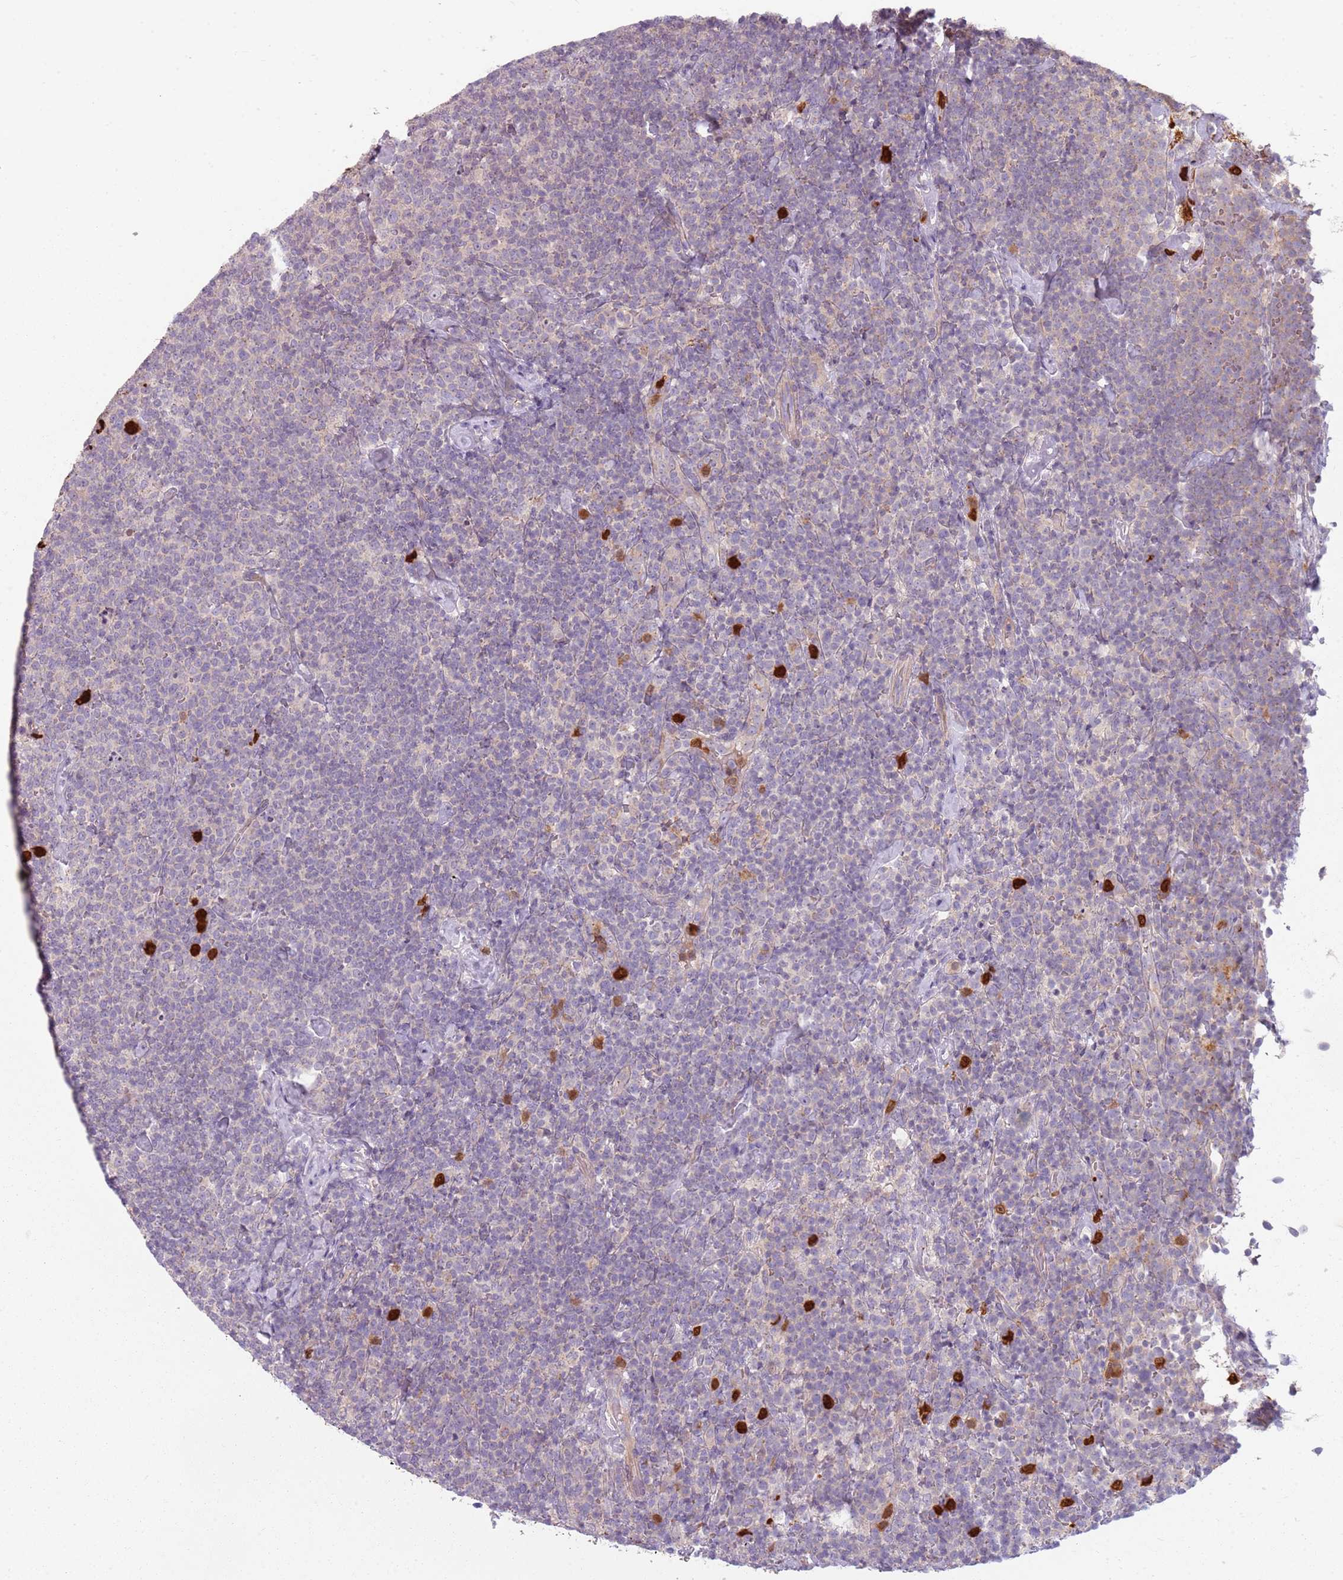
{"staining": {"intensity": "negative", "quantity": "none", "location": "none"}, "tissue": "lymphoma", "cell_type": "Tumor cells", "image_type": "cancer", "snomed": [{"axis": "morphology", "description": "Malignant lymphoma, non-Hodgkin's type, High grade"}, {"axis": "topography", "description": "Lymph node"}], "caption": "The immunohistochemistry (IHC) micrograph has no significant expression in tumor cells of lymphoma tissue. (Stains: DAB immunohistochemistry (IHC) with hematoxylin counter stain, Microscopy: brightfield microscopy at high magnification).", "gene": "SPAG4", "patient": {"sex": "male", "age": 61}}